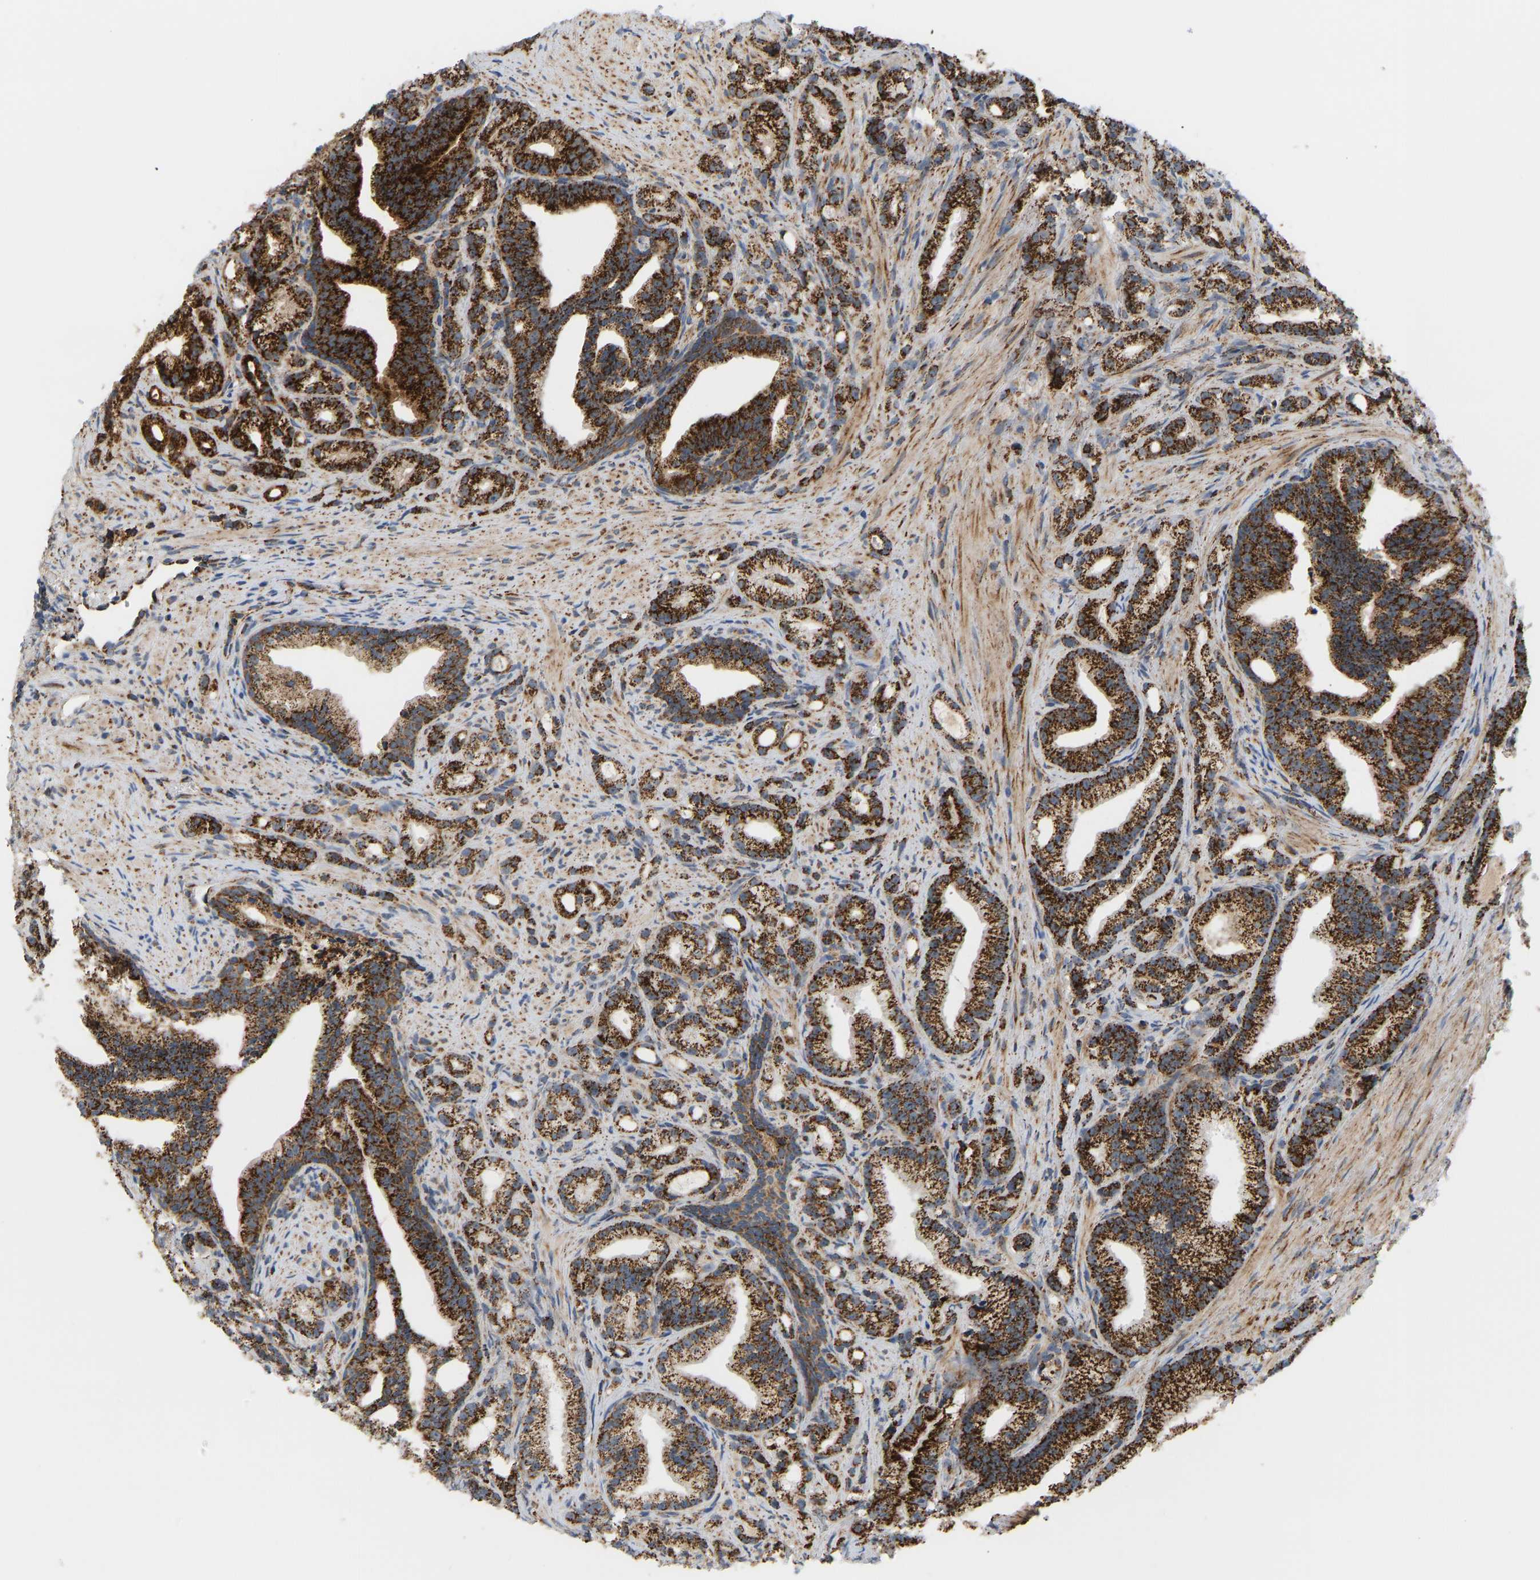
{"staining": {"intensity": "strong", "quantity": ">75%", "location": "cytoplasmic/membranous"}, "tissue": "prostate cancer", "cell_type": "Tumor cells", "image_type": "cancer", "snomed": [{"axis": "morphology", "description": "Adenocarcinoma, Low grade"}, {"axis": "topography", "description": "Prostate"}], "caption": "Immunohistochemical staining of human prostate cancer (low-grade adenocarcinoma) demonstrates strong cytoplasmic/membranous protein expression in about >75% of tumor cells.", "gene": "GPSM2", "patient": {"sex": "male", "age": 89}}